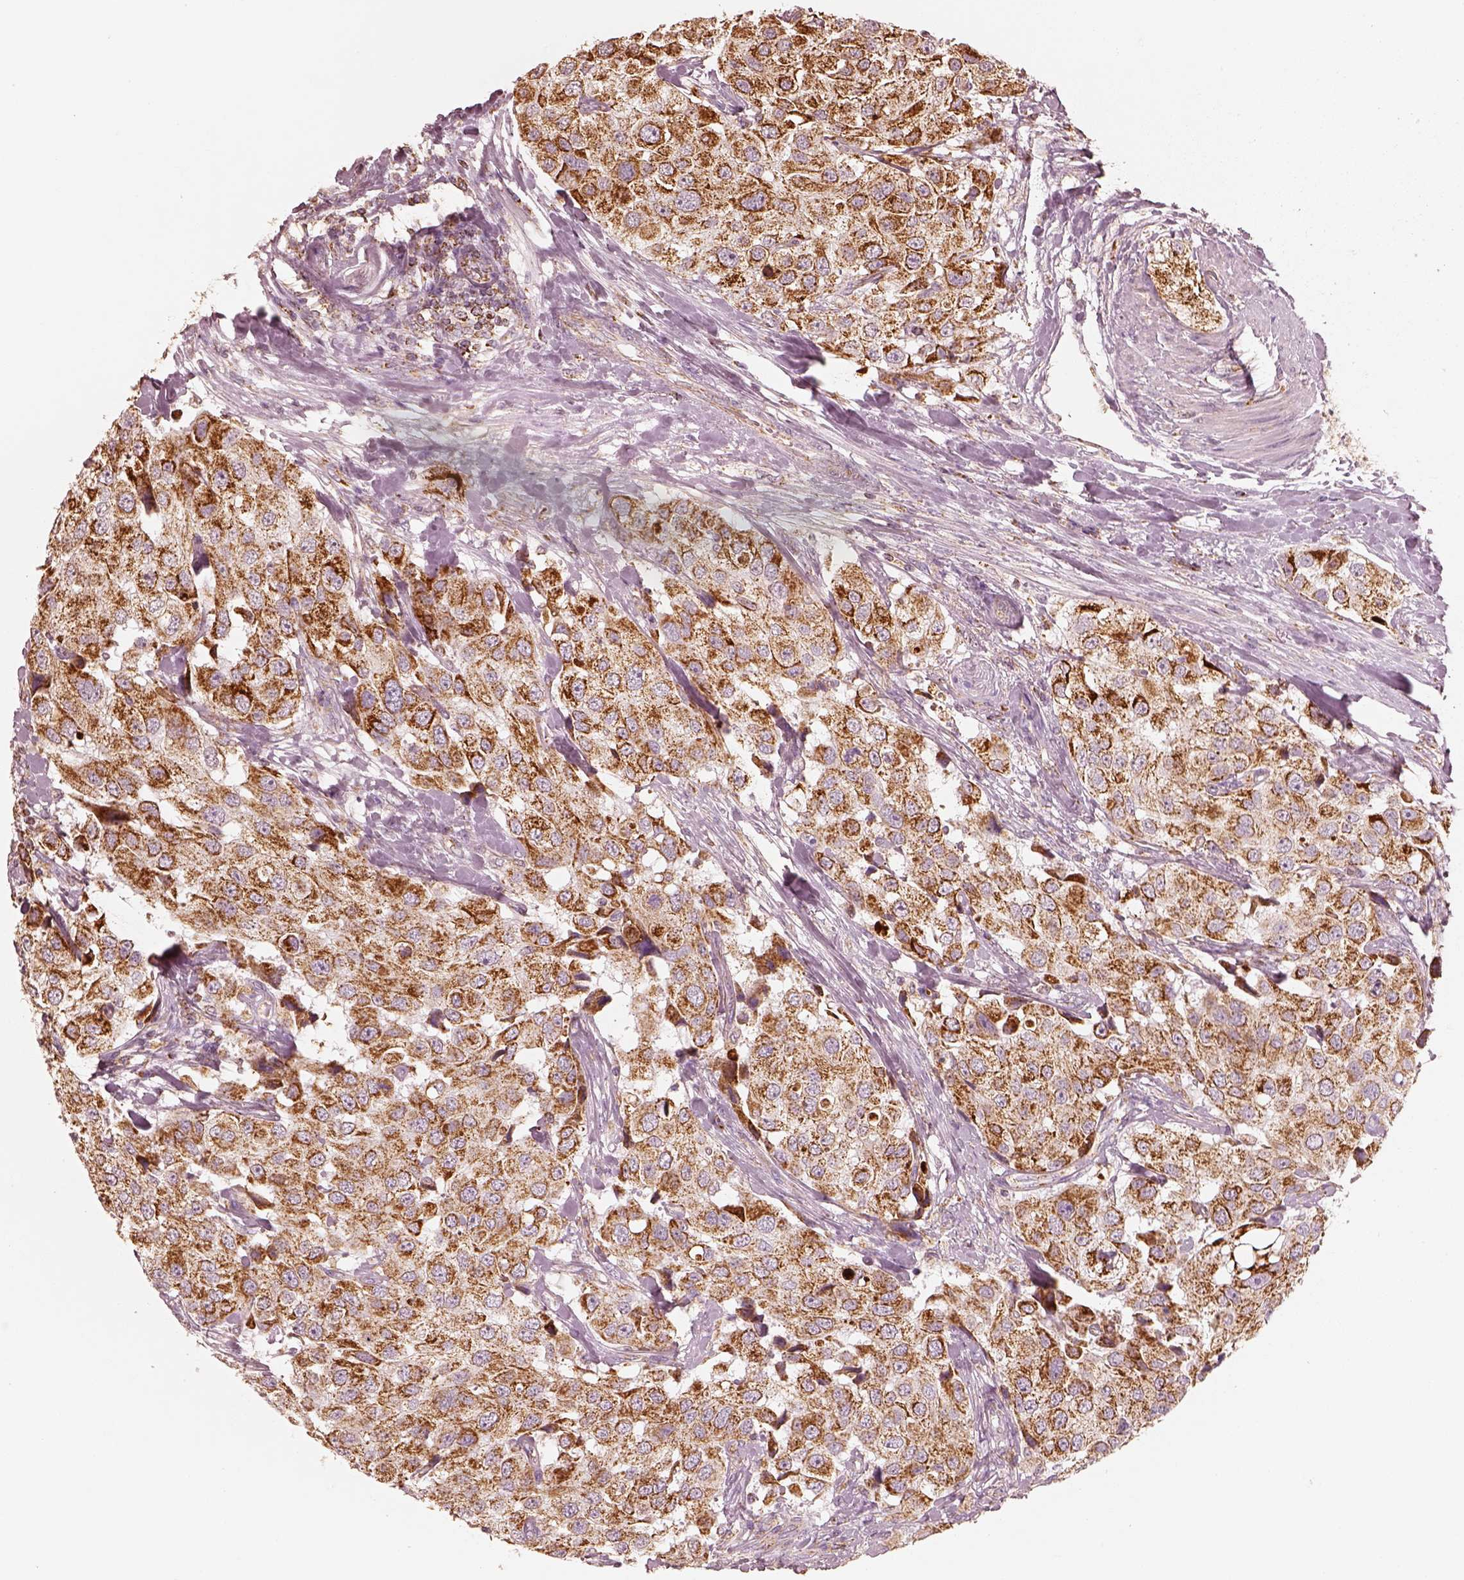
{"staining": {"intensity": "strong", "quantity": ">75%", "location": "cytoplasmic/membranous"}, "tissue": "urothelial cancer", "cell_type": "Tumor cells", "image_type": "cancer", "snomed": [{"axis": "morphology", "description": "Urothelial carcinoma, High grade"}, {"axis": "topography", "description": "Urinary bladder"}], "caption": "Tumor cells display strong cytoplasmic/membranous expression in approximately >75% of cells in high-grade urothelial carcinoma.", "gene": "ENTPD6", "patient": {"sex": "female", "age": 64}}